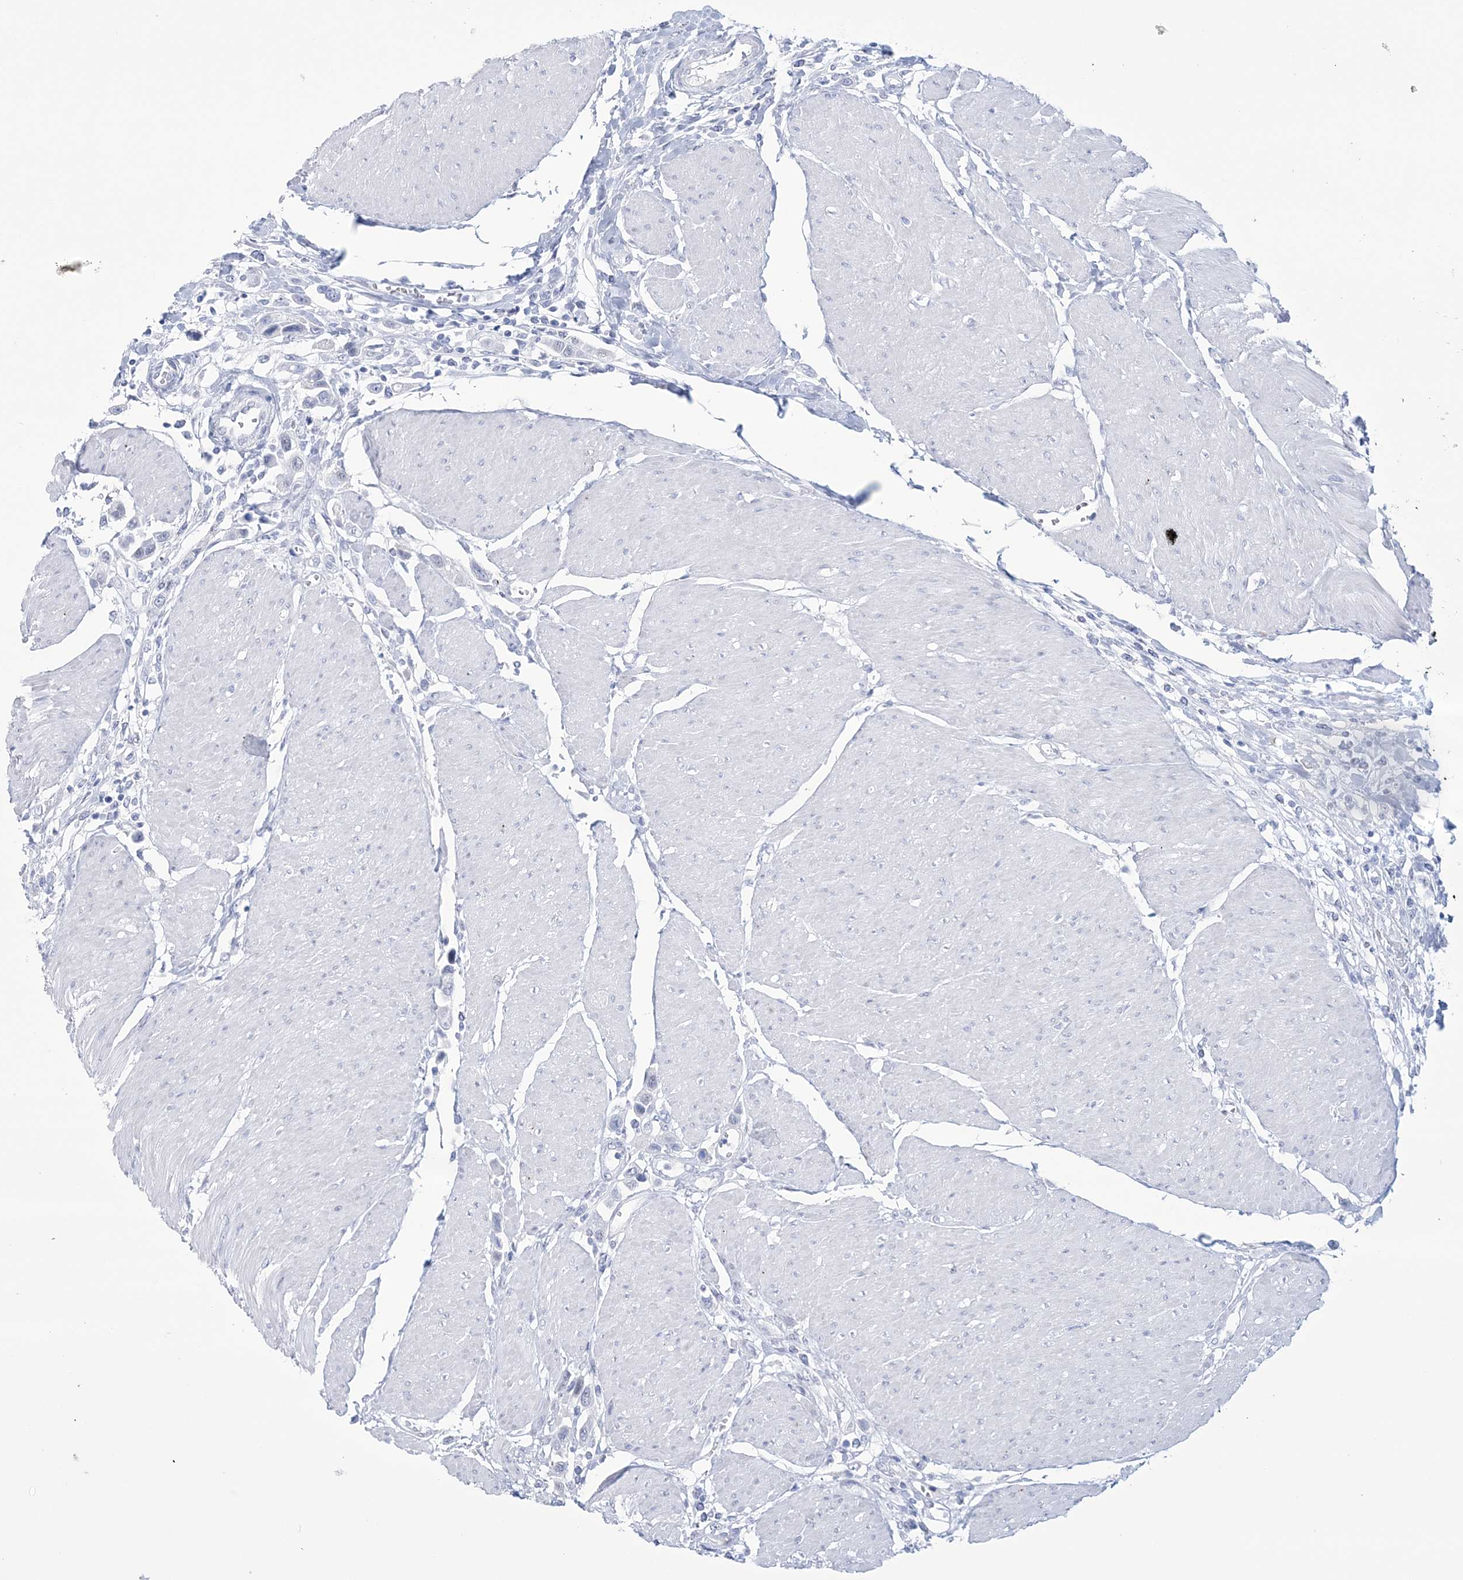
{"staining": {"intensity": "negative", "quantity": "none", "location": "none"}, "tissue": "urothelial cancer", "cell_type": "Tumor cells", "image_type": "cancer", "snomed": [{"axis": "morphology", "description": "Urothelial carcinoma, High grade"}, {"axis": "topography", "description": "Urinary bladder"}], "caption": "This is an immunohistochemistry micrograph of urothelial cancer. There is no positivity in tumor cells.", "gene": "DPCD", "patient": {"sex": "male", "age": 50}}